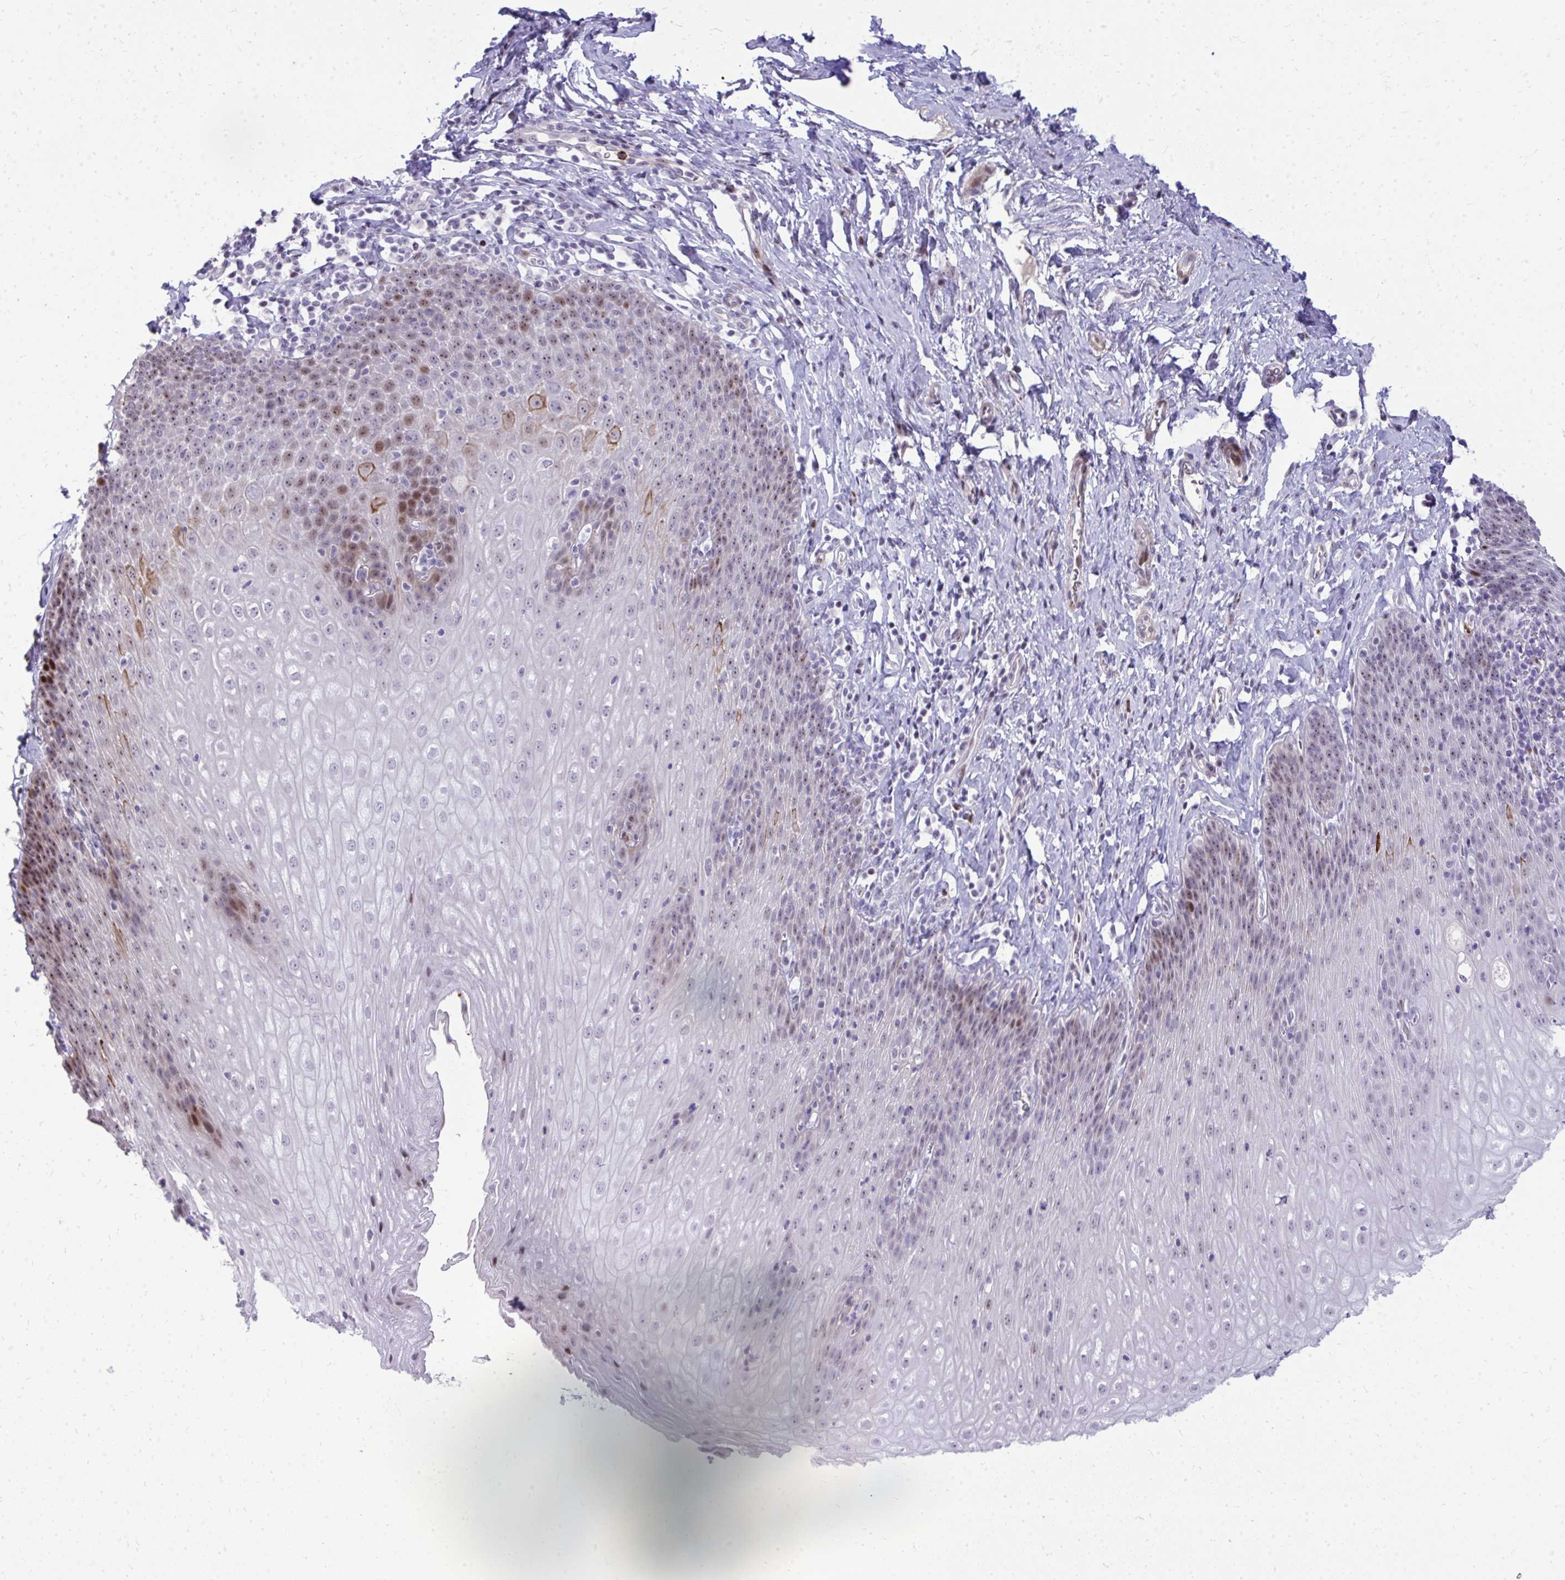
{"staining": {"intensity": "strong", "quantity": "<25%", "location": "nuclear"}, "tissue": "esophagus", "cell_type": "Squamous epithelial cells", "image_type": "normal", "snomed": [{"axis": "morphology", "description": "Normal tissue, NOS"}, {"axis": "topography", "description": "Esophagus"}], "caption": "IHC (DAB) staining of normal esophagus reveals strong nuclear protein expression in approximately <25% of squamous epithelial cells. (IHC, brightfield microscopy, high magnification).", "gene": "DLX4", "patient": {"sex": "female", "age": 61}}